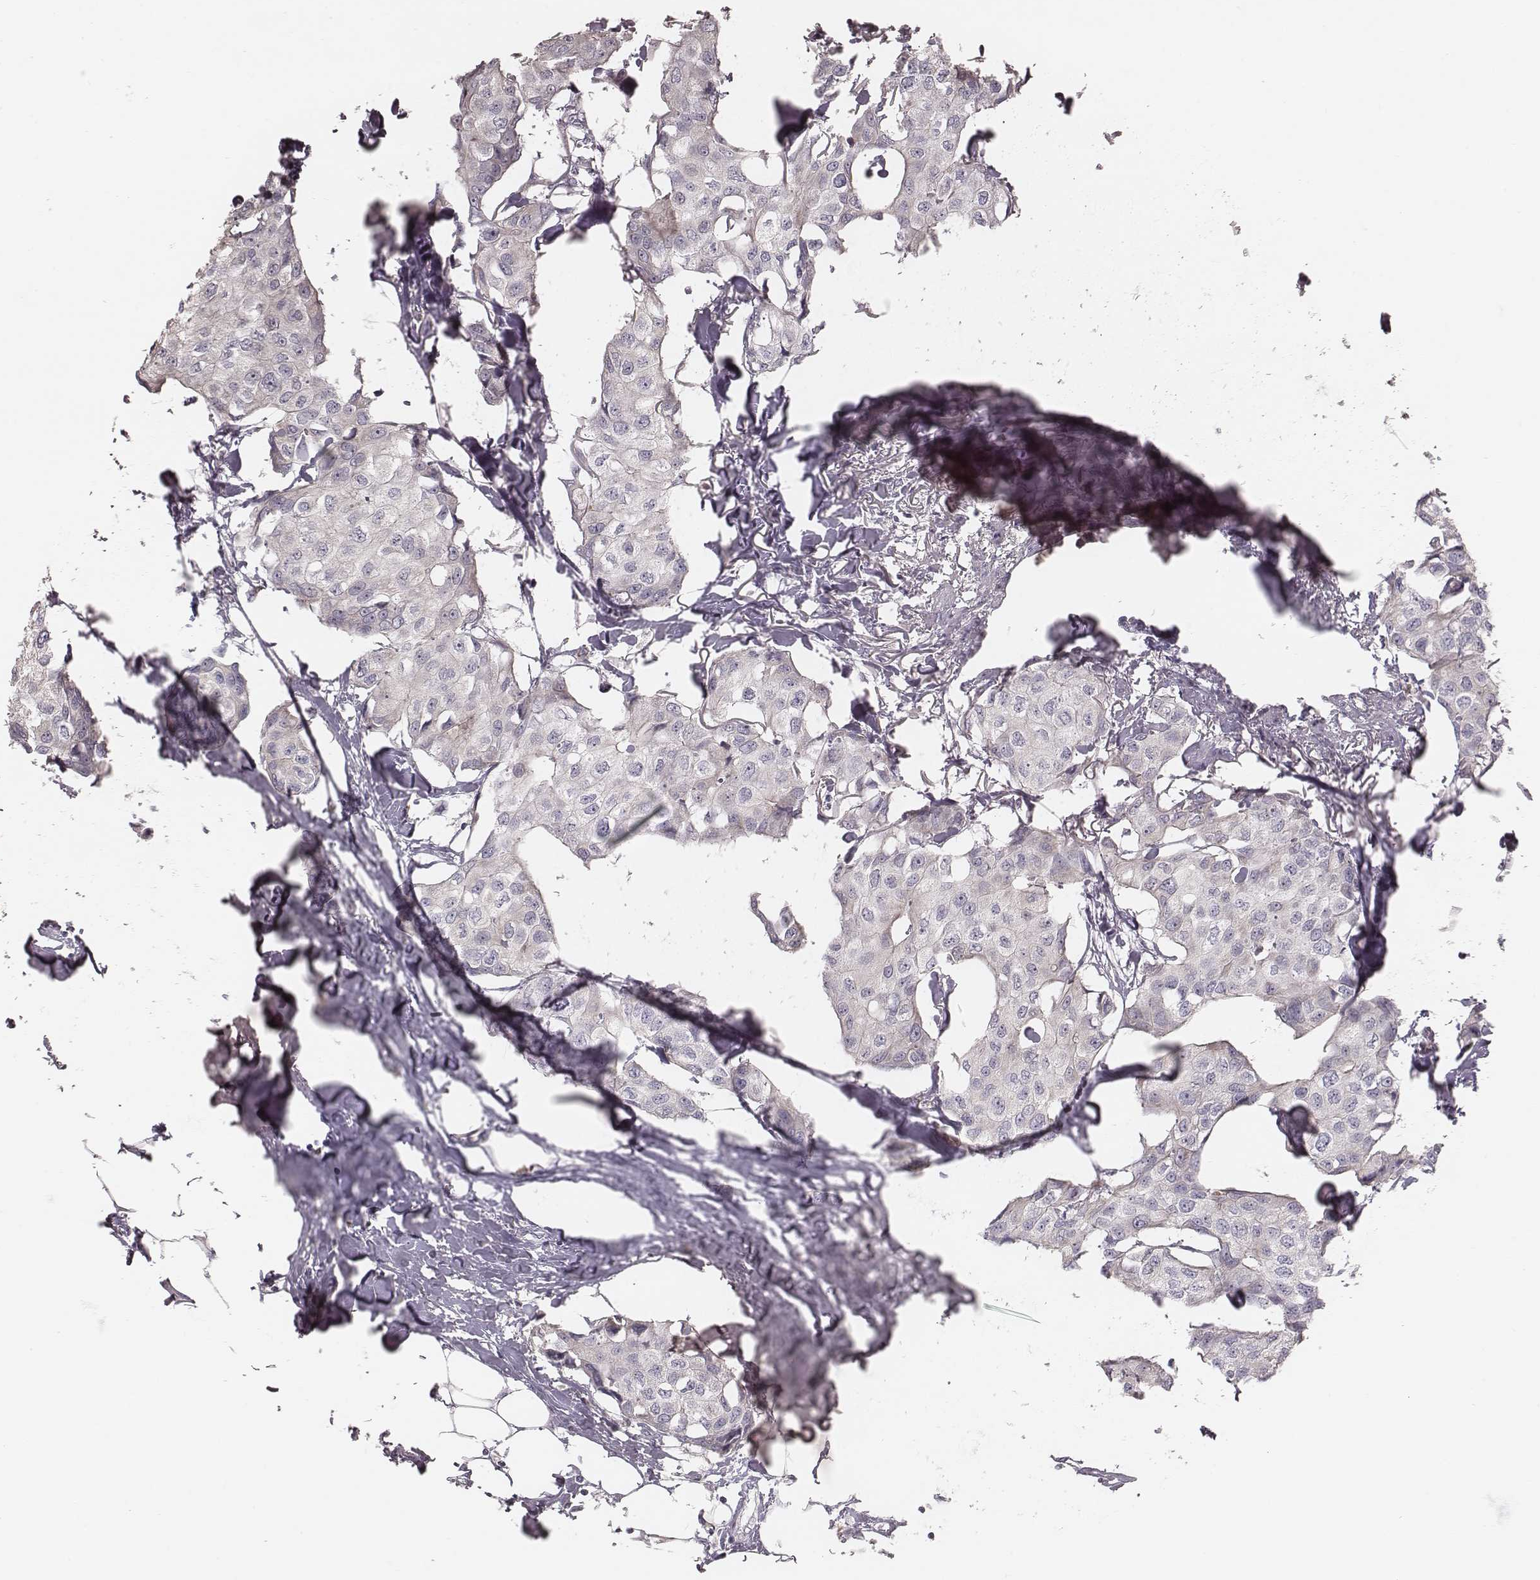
{"staining": {"intensity": "negative", "quantity": "none", "location": "none"}, "tissue": "breast cancer", "cell_type": "Tumor cells", "image_type": "cancer", "snomed": [{"axis": "morphology", "description": "Duct carcinoma"}, {"axis": "topography", "description": "Breast"}], "caption": "The histopathology image shows no staining of tumor cells in breast cancer.", "gene": "ABCA7", "patient": {"sex": "female", "age": 80}}